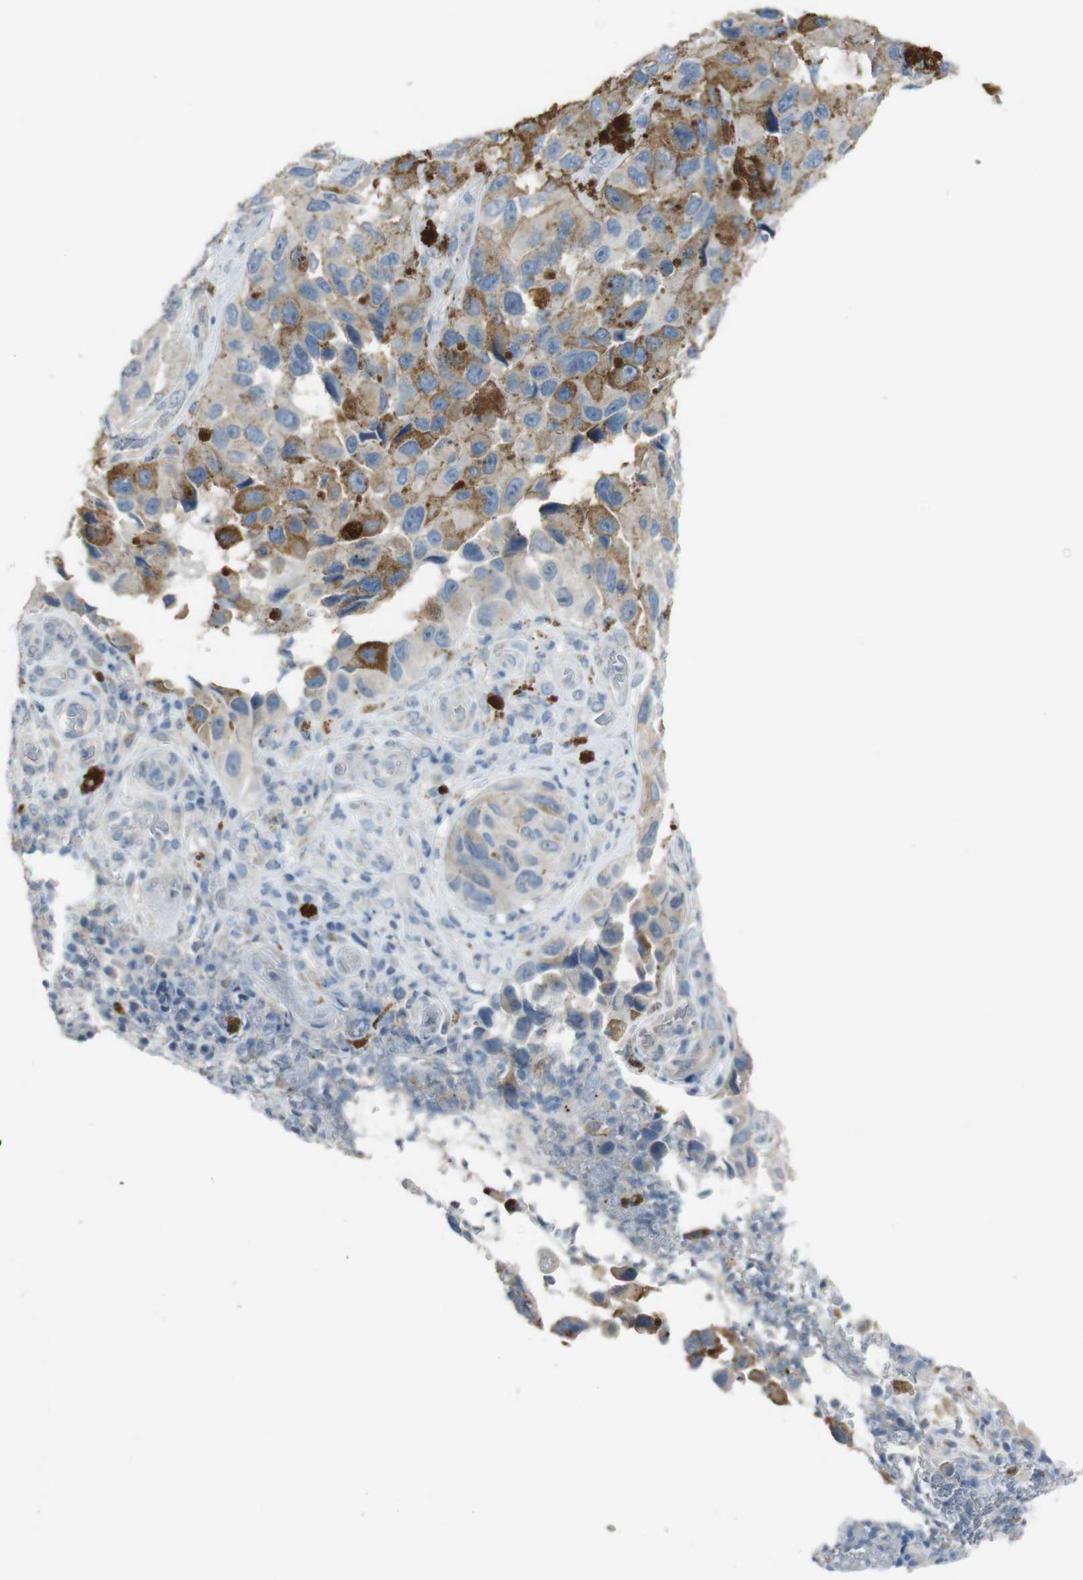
{"staining": {"intensity": "weak", "quantity": "25%-75%", "location": "cytoplasmic/membranous"}, "tissue": "melanoma", "cell_type": "Tumor cells", "image_type": "cancer", "snomed": [{"axis": "morphology", "description": "Malignant melanoma, NOS"}, {"axis": "topography", "description": "Skin"}], "caption": "A photomicrograph of human melanoma stained for a protein displays weak cytoplasmic/membranous brown staining in tumor cells. (Brightfield microscopy of DAB IHC at high magnification).", "gene": "ENTPD7", "patient": {"sex": "female", "age": 73}}